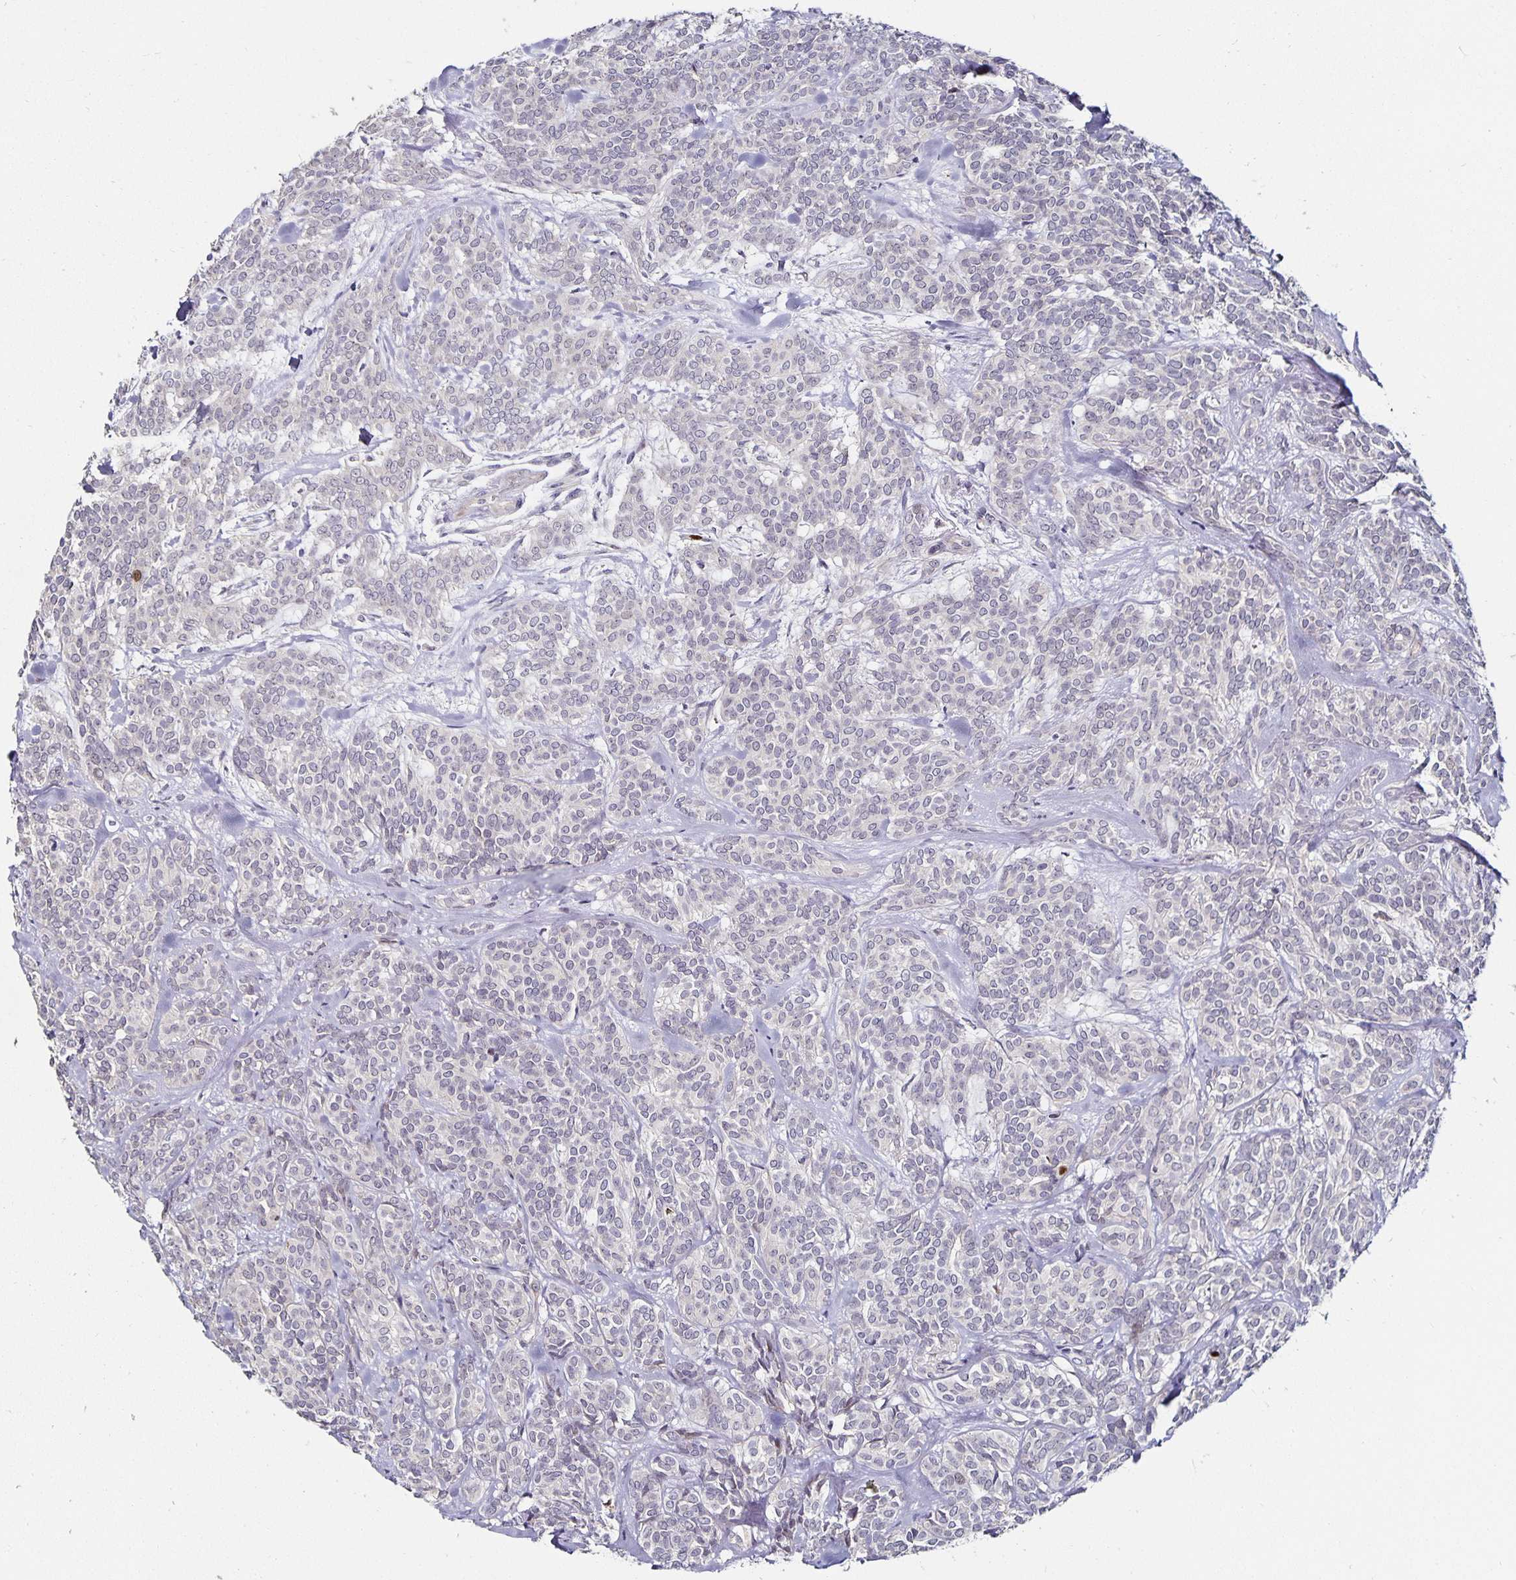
{"staining": {"intensity": "negative", "quantity": "none", "location": "none"}, "tissue": "head and neck cancer", "cell_type": "Tumor cells", "image_type": "cancer", "snomed": [{"axis": "morphology", "description": "Adenocarcinoma, NOS"}, {"axis": "topography", "description": "Head-Neck"}], "caption": "The immunohistochemistry (IHC) image has no significant positivity in tumor cells of head and neck adenocarcinoma tissue.", "gene": "ANLN", "patient": {"sex": "female", "age": 57}}